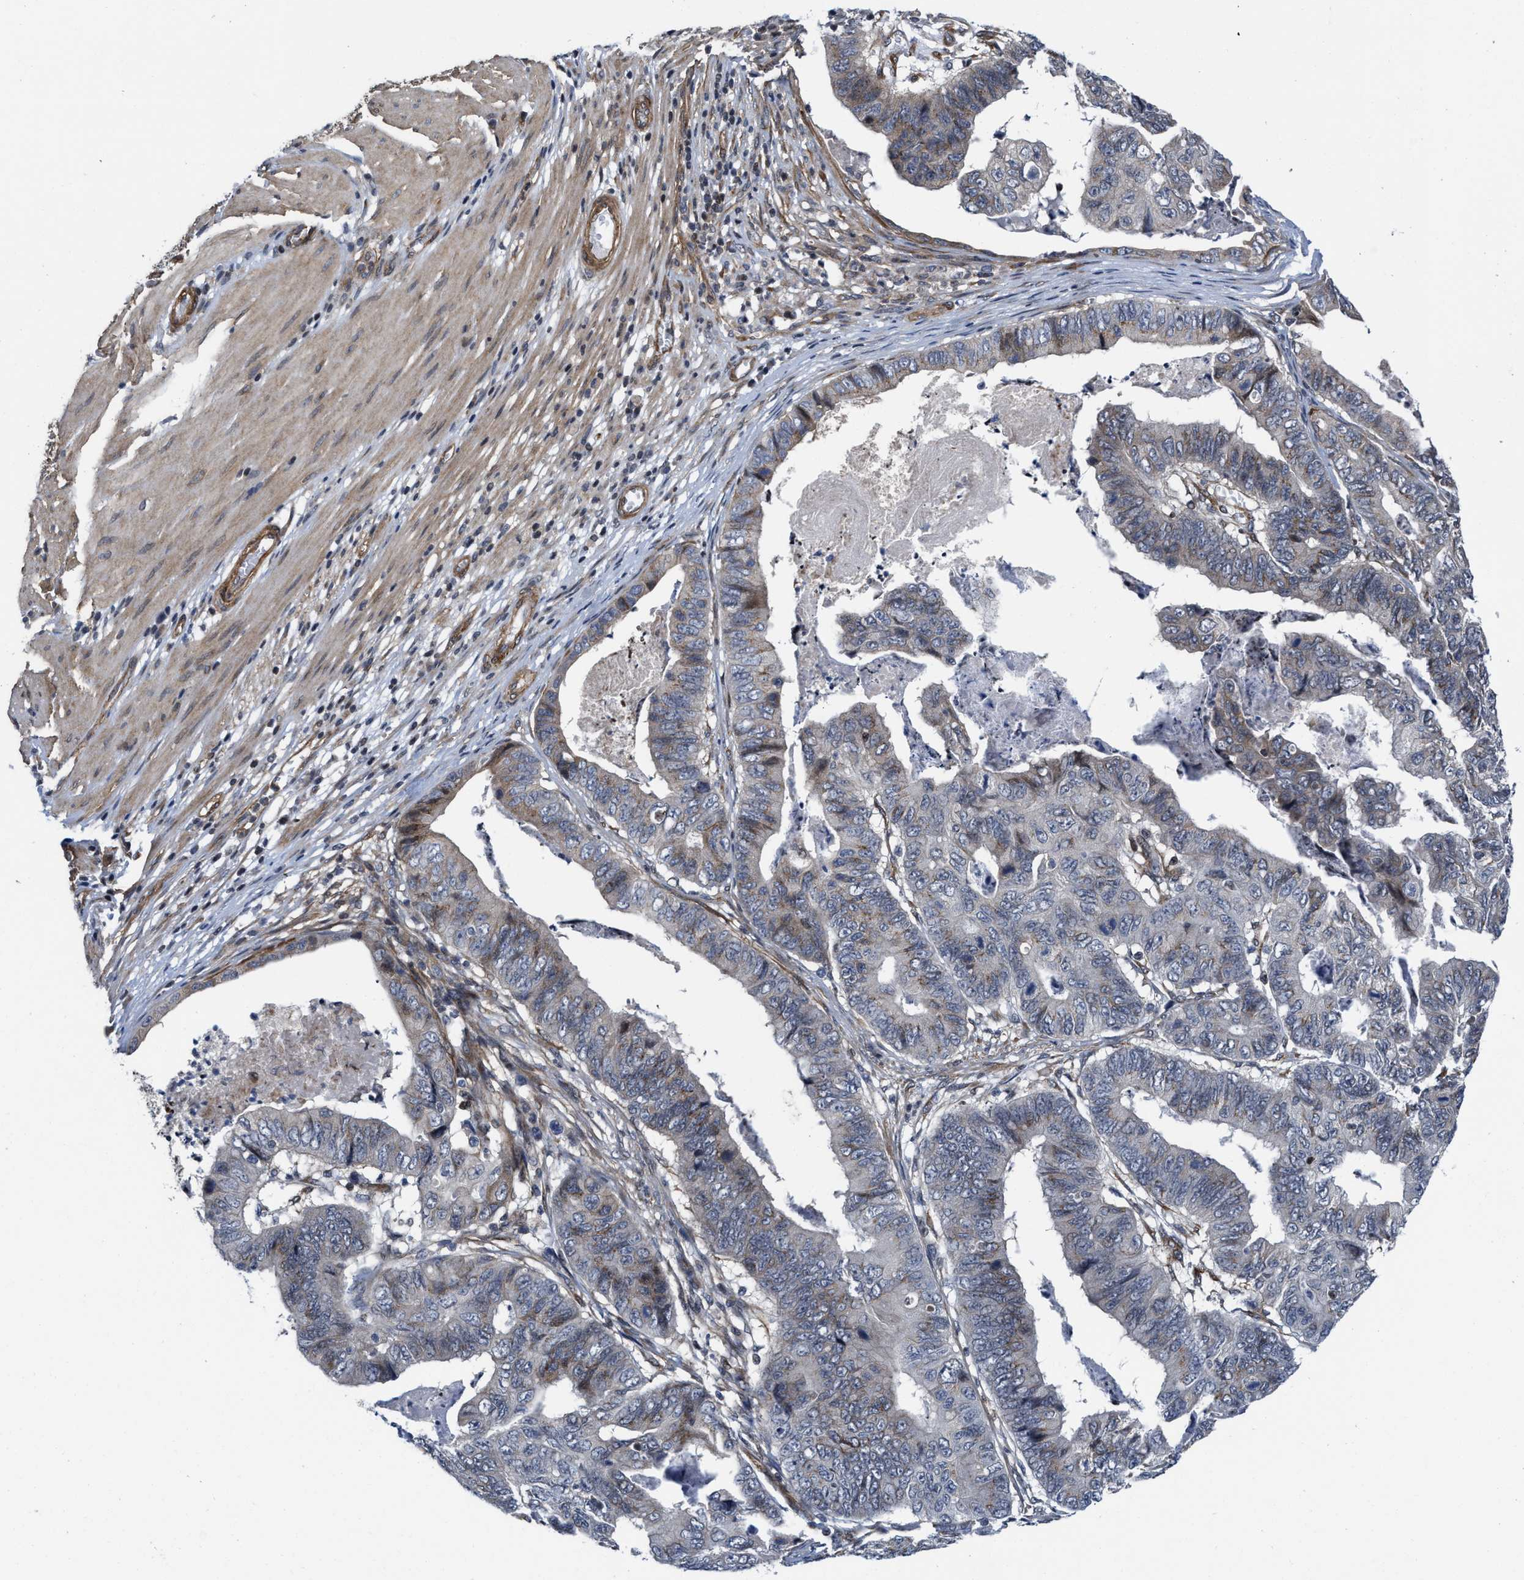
{"staining": {"intensity": "weak", "quantity": "<25%", "location": "cytoplasmic/membranous"}, "tissue": "stomach cancer", "cell_type": "Tumor cells", "image_type": "cancer", "snomed": [{"axis": "morphology", "description": "Adenocarcinoma, NOS"}, {"axis": "topography", "description": "Stomach, lower"}], "caption": "There is no significant staining in tumor cells of stomach cancer.", "gene": "TGFB1I1", "patient": {"sex": "male", "age": 77}}